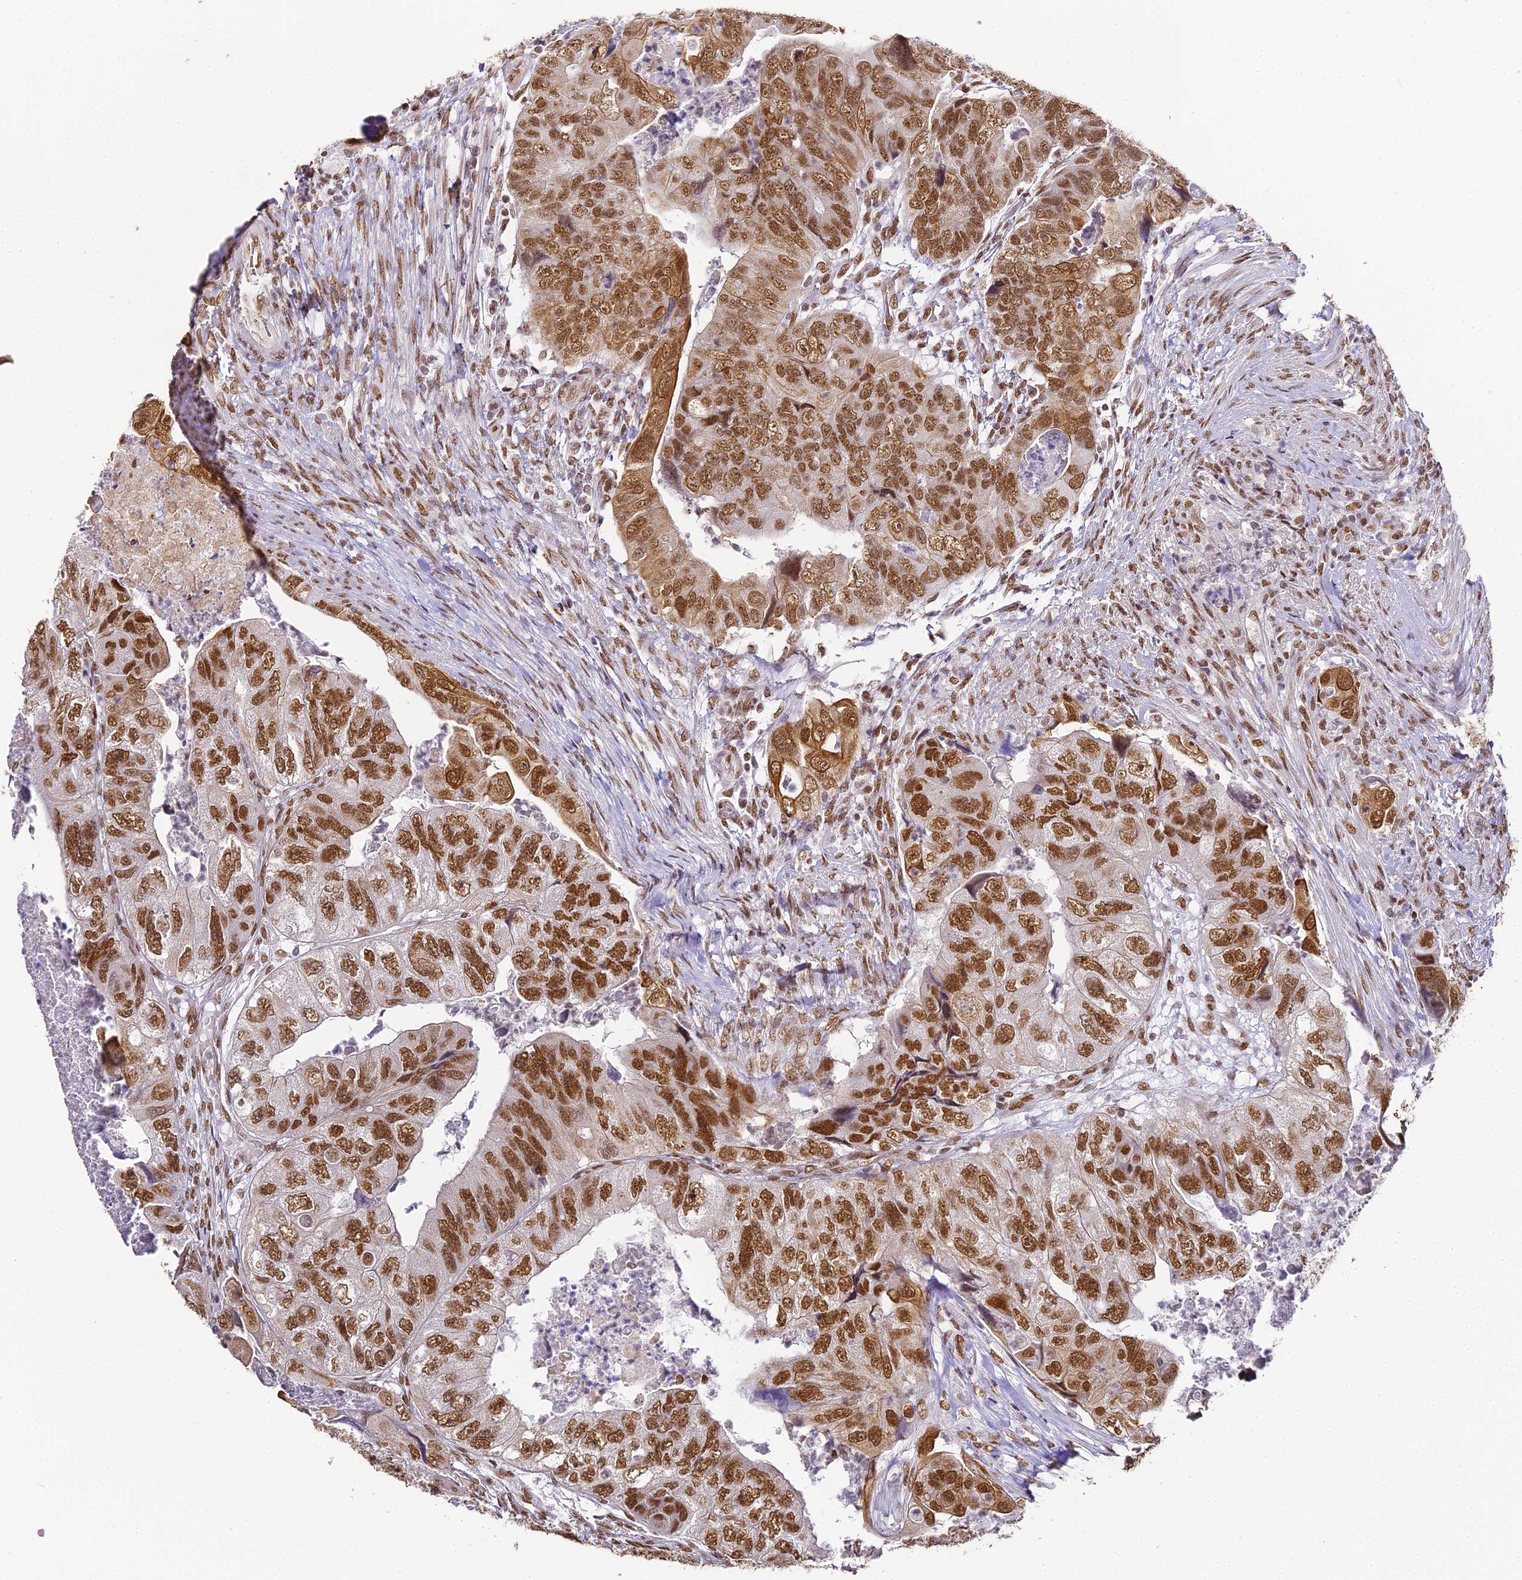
{"staining": {"intensity": "moderate", "quantity": ">75%", "location": "cytoplasmic/membranous,nuclear"}, "tissue": "colorectal cancer", "cell_type": "Tumor cells", "image_type": "cancer", "snomed": [{"axis": "morphology", "description": "Adenocarcinoma, NOS"}, {"axis": "topography", "description": "Rectum"}], "caption": "A photomicrograph showing moderate cytoplasmic/membranous and nuclear expression in about >75% of tumor cells in colorectal adenocarcinoma, as visualized by brown immunohistochemical staining.", "gene": "HNRNPA1", "patient": {"sex": "male", "age": 63}}